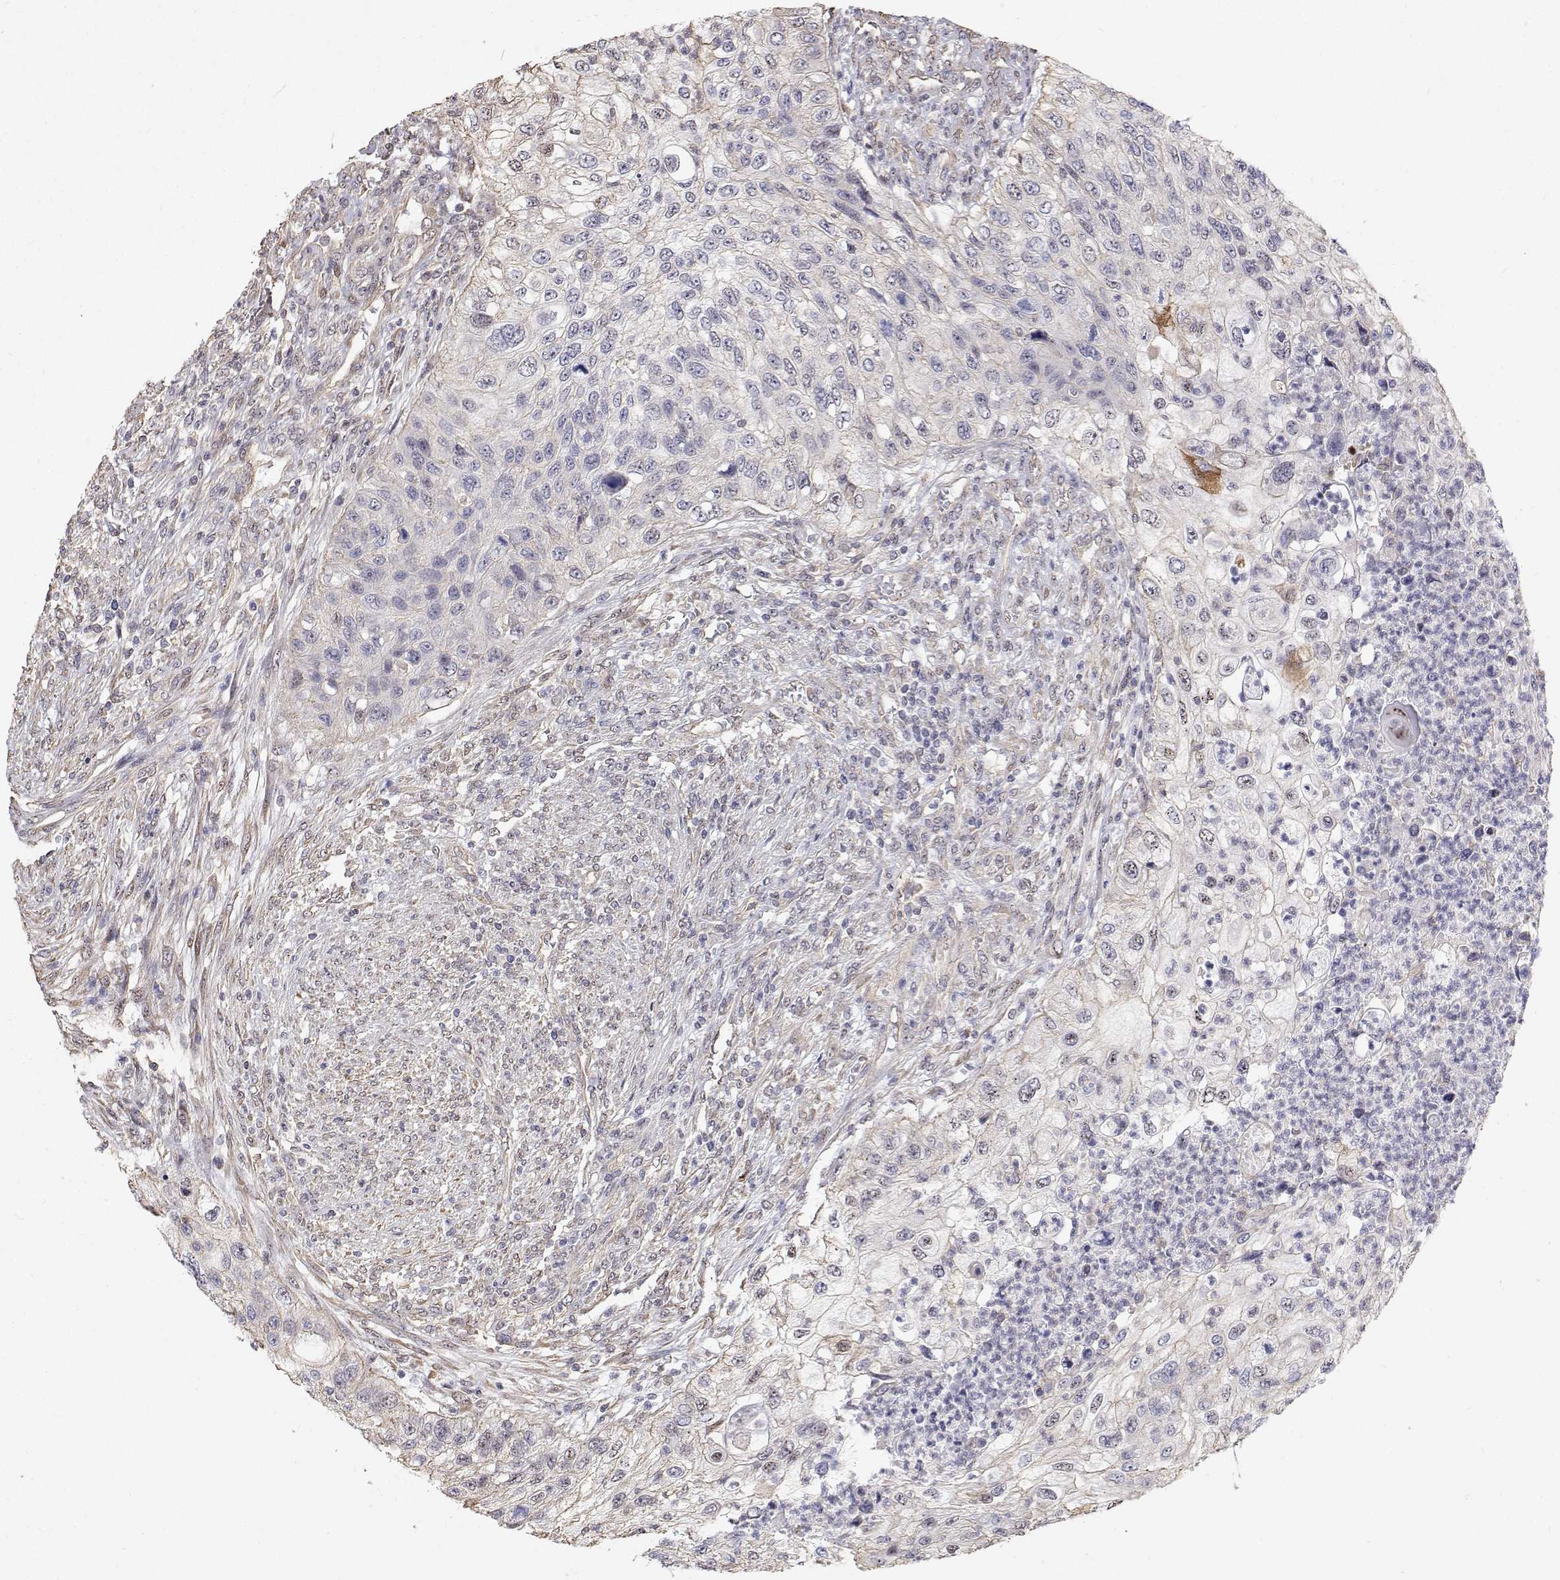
{"staining": {"intensity": "negative", "quantity": "none", "location": "none"}, "tissue": "urothelial cancer", "cell_type": "Tumor cells", "image_type": "cancer", "snomed": [{"axis": "morphology", "description": "Urothelial carcinoma, High grade"}, {"axis": "topography", "description": "Urinary bladder"}], "caption": "Immunohistochemistry (IHC) photomicrograph of neoplastic tissue: human urothelial carcinoma (high-grade) stained with DAB shows no significant protein positivity in tumor cells.", "gene": "GSDMA", "patient": {"sex": "female", "age": 60}}